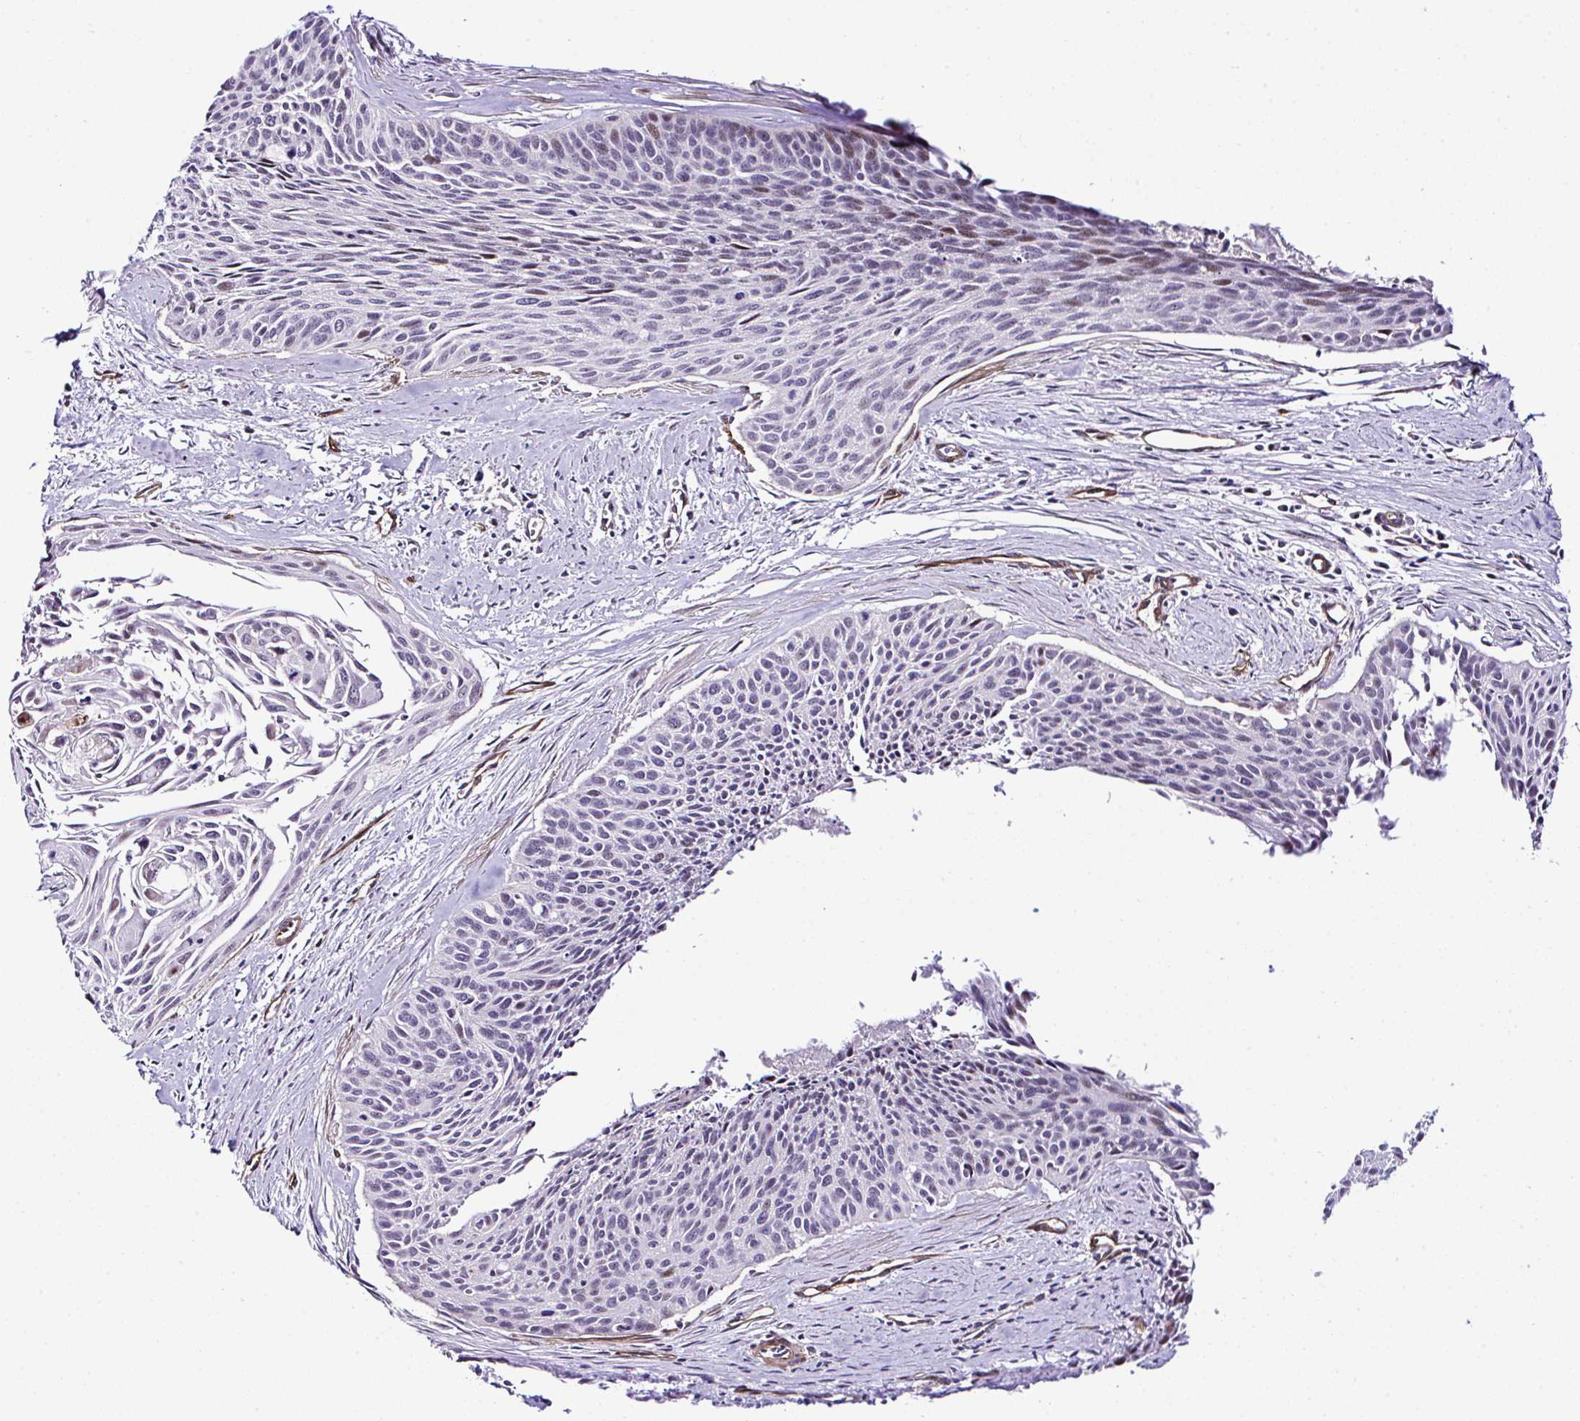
{"staining": {"intensity": "negative", "quantity": "none", "location": "none"}, "tissue": "cervical cancer", "cell_type": "Tumor cells", "image_type": "cancer", "snomed": [{"axis": "morphology", "description": "Squamous cell carcinoma, NOS"}, {"axis": "topography", "description": "Cervix"}], "caption": "High magnification brightfield microscopy of cervical cancer (squamous cell carcinoma) stained with DAB (brown) and counterstained with hematoxylin (blue): tumor cells show no significant positivity. The staining is performed using DAB brown chromogen with nuclei counter-stained in using hematoxylin.", "gene": "FBXO34", "patient": {"sex": "female", "age": 55}}